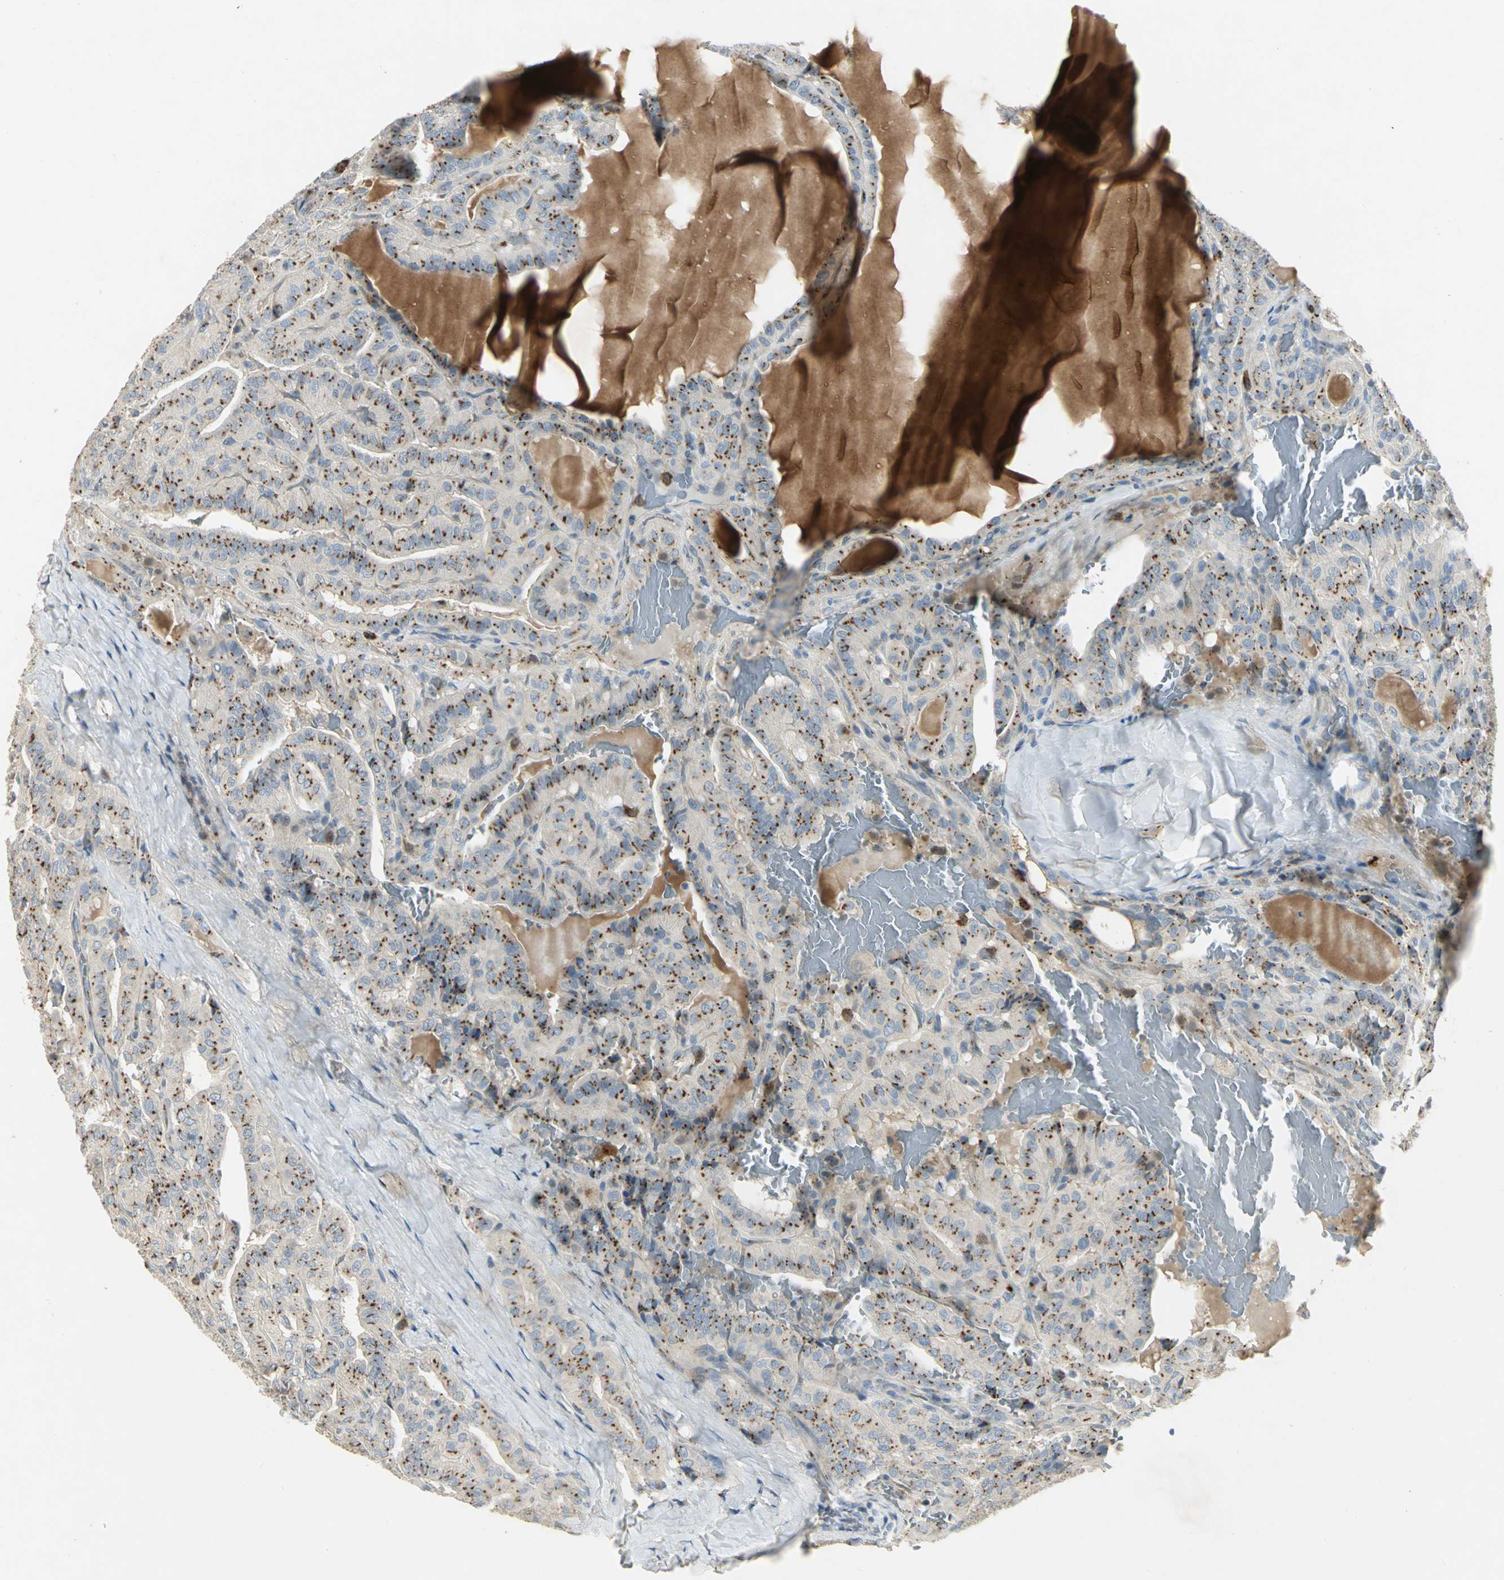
{"staining": {"intensity": "strong", "quantity": ">75%", "location": "cytoplasmic/membranous"}, "tissue": "thyroid cancer", "cell_type": "Tumor cells", "image_type": "cancer", "snomed": [{"axis": "morphology", "description": "Papillary adenocarcinoma, NOS"}, {"axis": "topography", "description": "Thyroid gland"}], "caption": "Immunohistochemical staining of human thyroid cancer (papillary adenocarcinoma) displays strong cytoplasmic/membranous protein expression in about >75% of tumor cells.", "gene": "TM9SF2", "patient": {"sex": "male", "age": 77}}